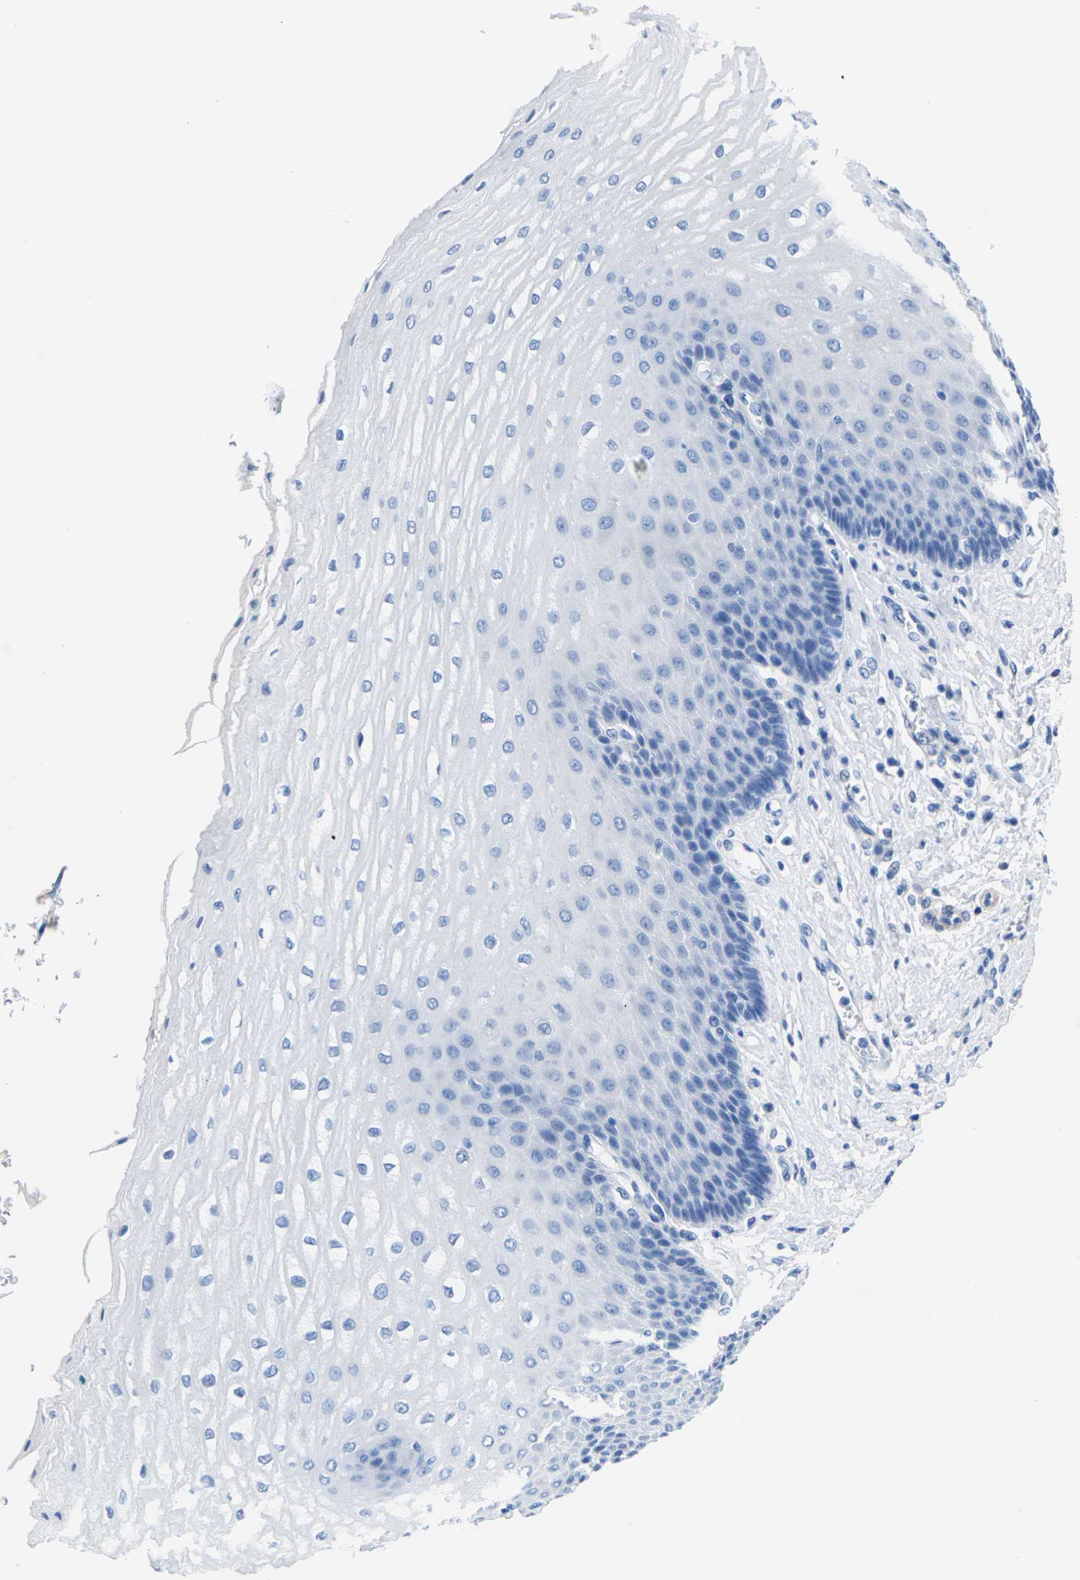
{"staining": {"intensity": "negative", "quantity": "none", "location": "none"}, "tissue": "esophagus", "cell_type": "Squamous epithelial cells", "image_type": "normal", "snomed": [{"axis": "morphology", "description": "Normal tissue, NOS"}, {"axis": "topography", "description": "Esophagus"}], "caption": "A histopathology image of human esophagus is negative for staining in squamous epithelial cells. Nuclei are stained in blue.", "gene": "CNN1", "patient": {"sex": "male", "age": 54}}